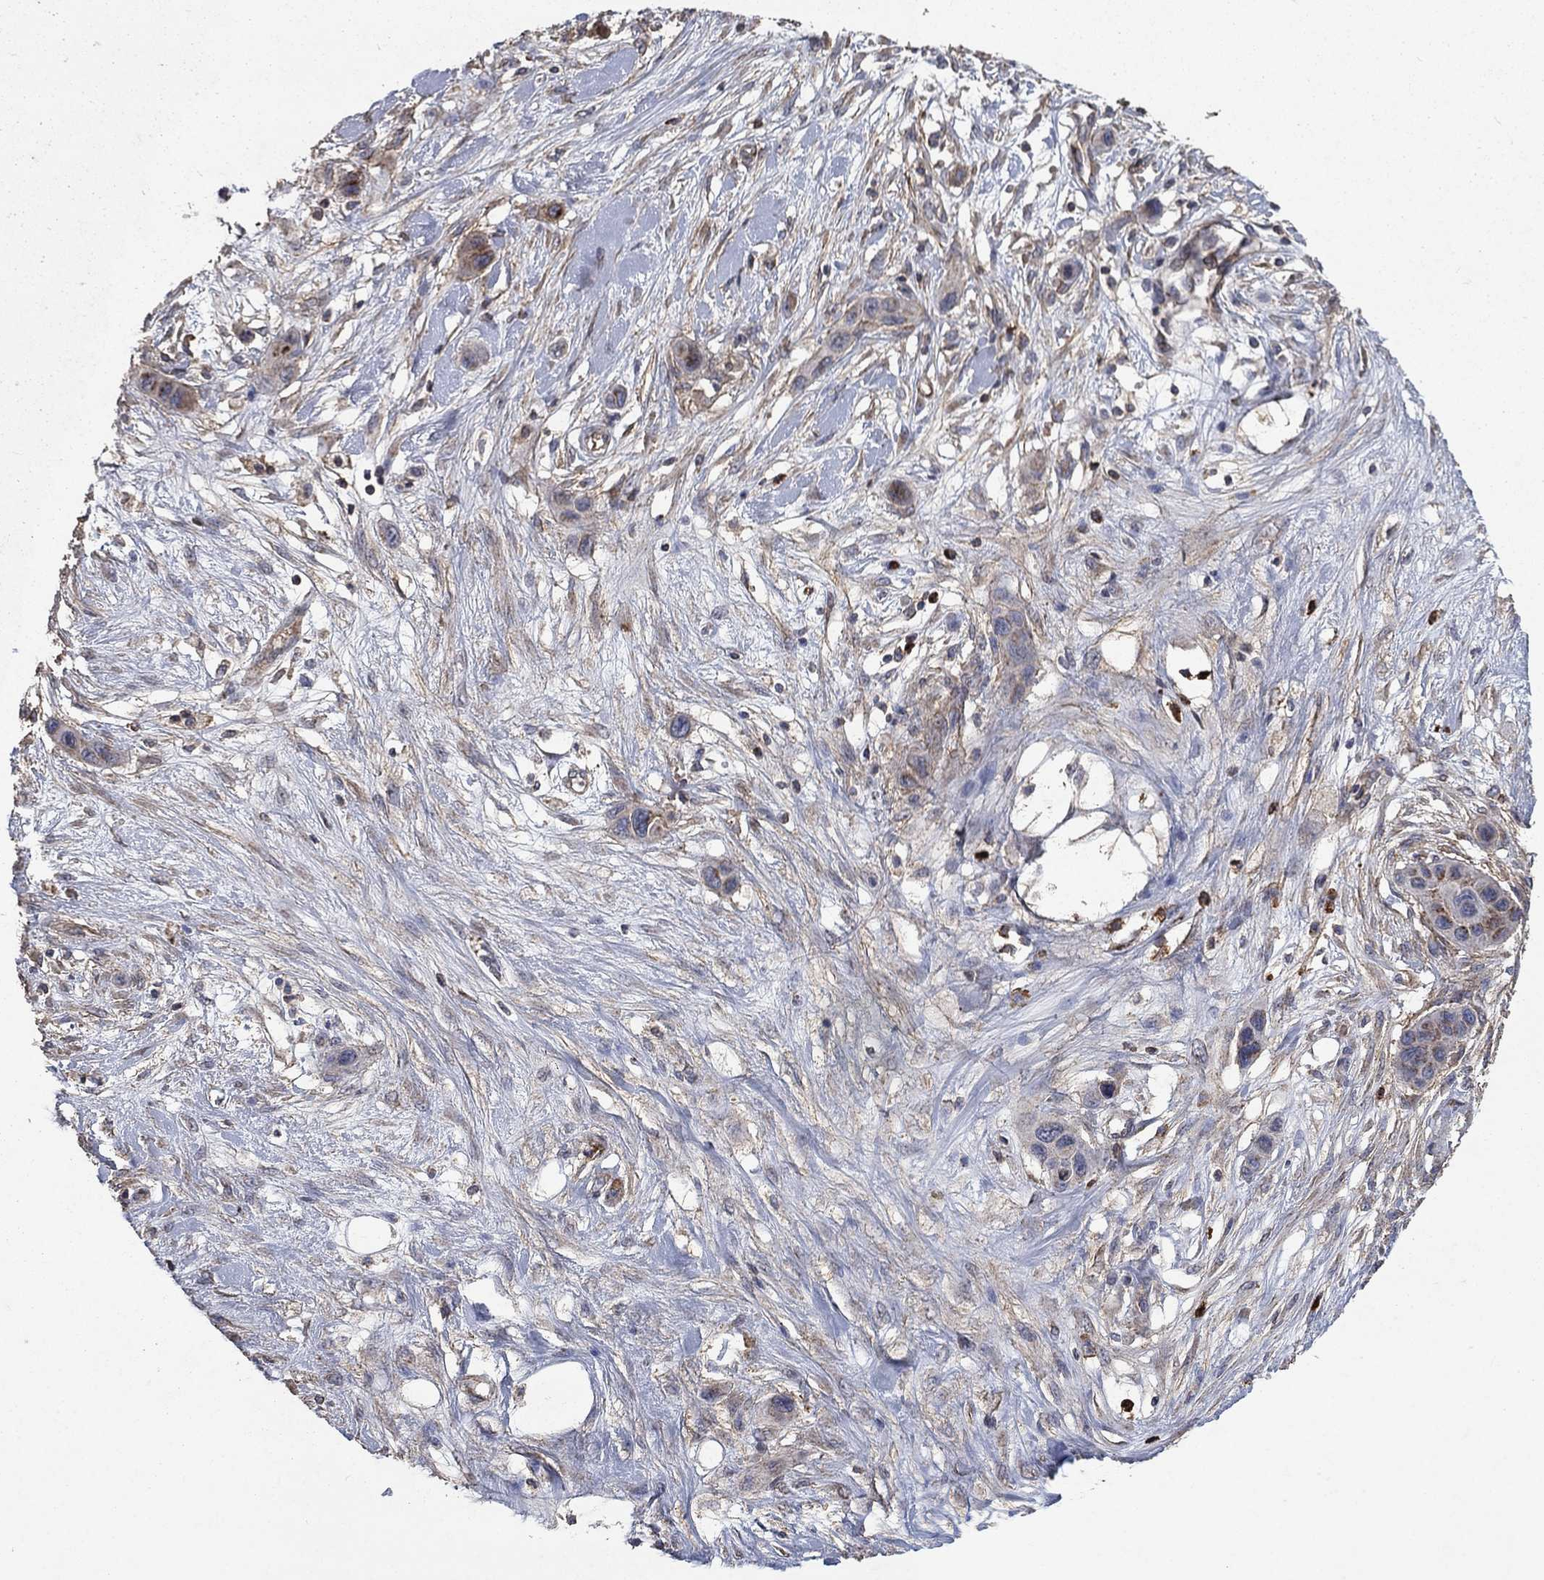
{"staining": {"intensity": "moderate", "quantity": "<25%", "location": "cytoplasmic/membranous"}, "tissue": "skin cancer", "cell_type": "Tumor cells", "image_type": "cancer", "snomed": [{"axis": "morphology", "description": "Squamous cell carcinoma, NOS"}, {"axis": "topography", "description": "Skin"}], "caption": "A high-resolution photomicrograph shows immunohistochemistry (IHC) staining of skin squamous cell carcinoma, which exhibits moderate cytoplasmic/membranous positivity in about <25% of tumor cells.", "gene": "CD24", "patient": {"sex": "male", "age": 79}}